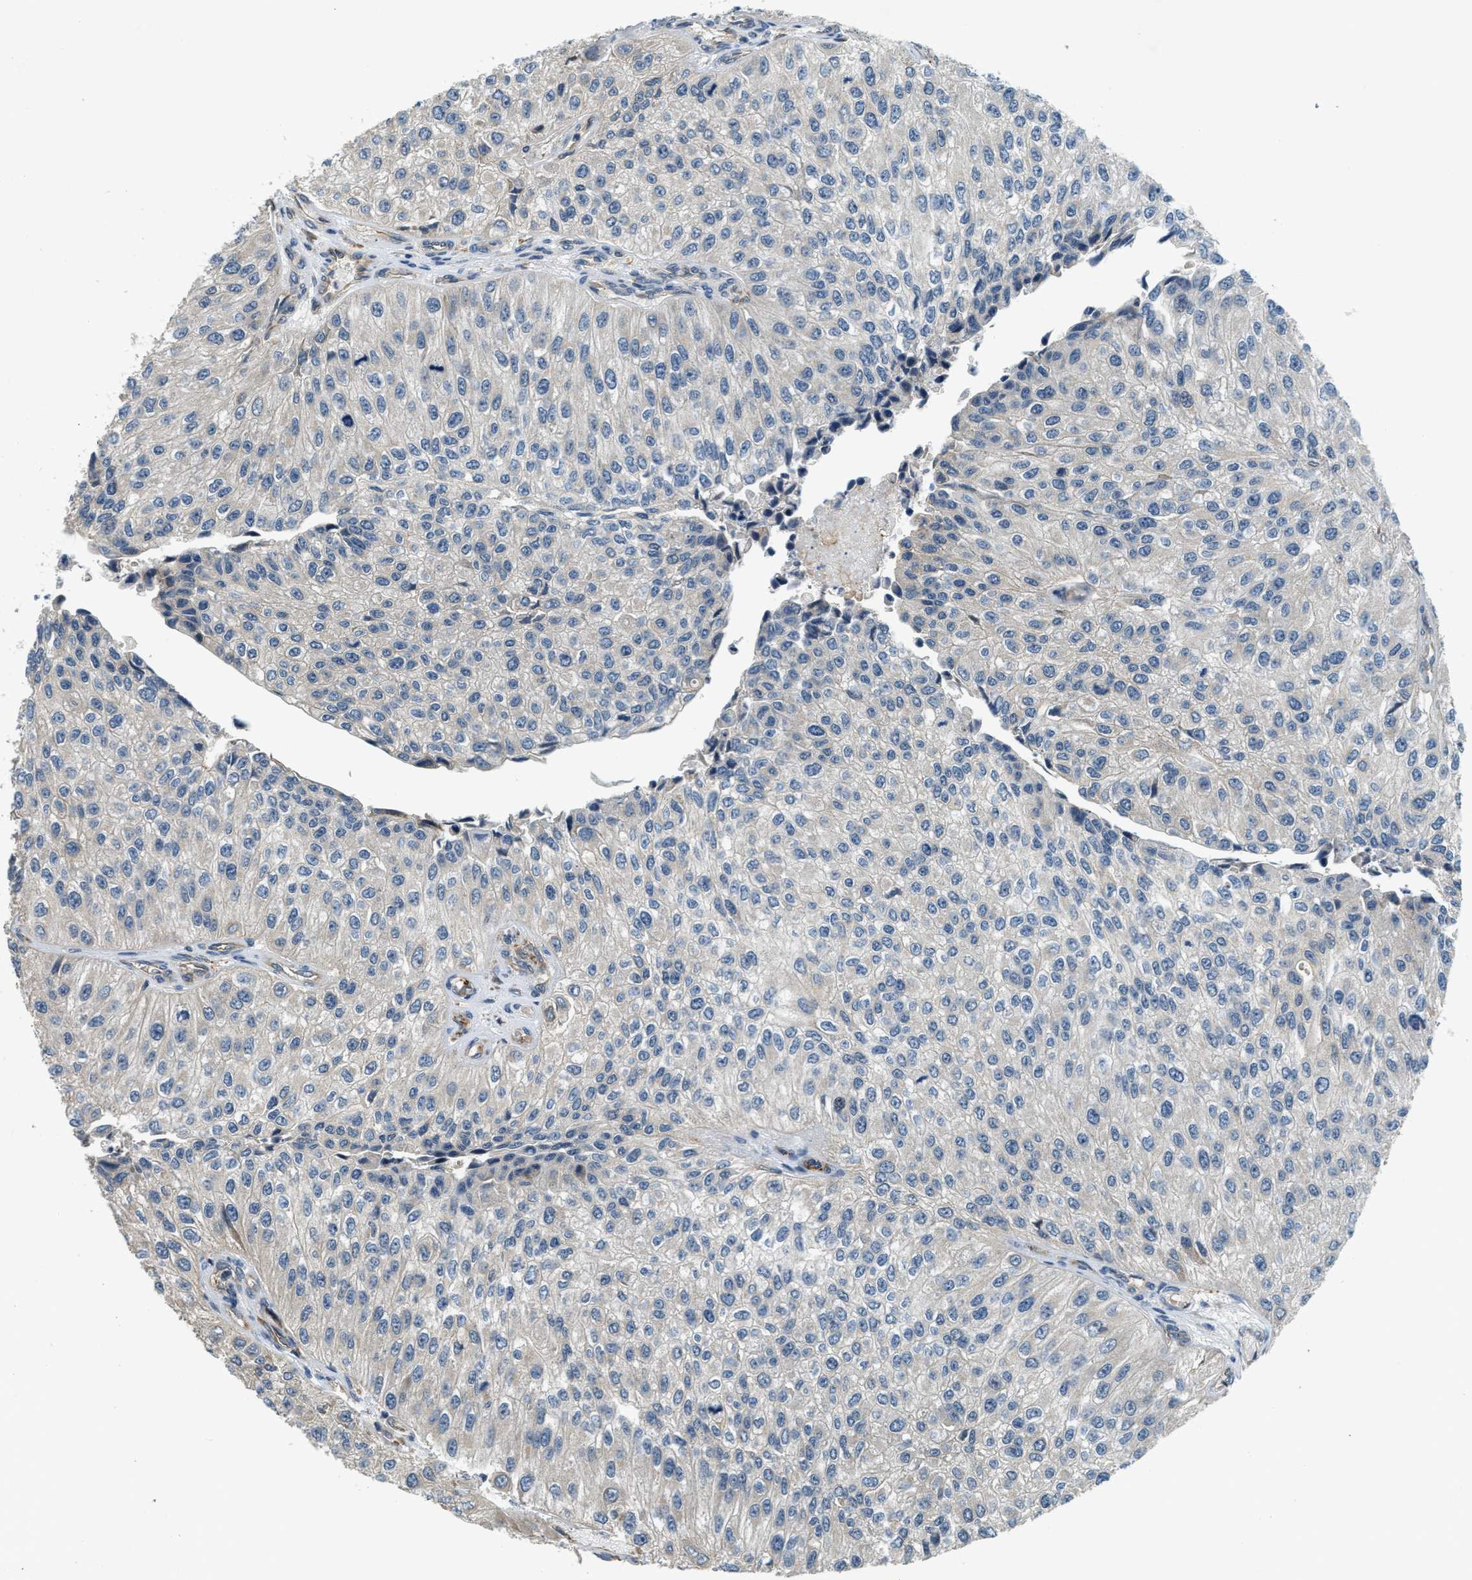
{"staining": {"intensity": "negative", "quantity": "none", "location": "none"}, "tissue": "urothelial cancer", "cell_type": "Tumor cells", "image_type": "cancer", "snomed": [{"axis": "morphology", "description": "Urothelial carcinoma, High grade"}, {"axis": "topography", "description": "Kidney"}, {"axis": "topography", "description": "Urinary bladder"}], "caption": "DAB (3,3'-diaminobenzidine) immunohistochemical staining of human urothelial carcinoma (high-grade) exhibits no significant expression in tumor cells.", "gene": "ALOX12", "patient": {"sex": "male", "age": 77}}